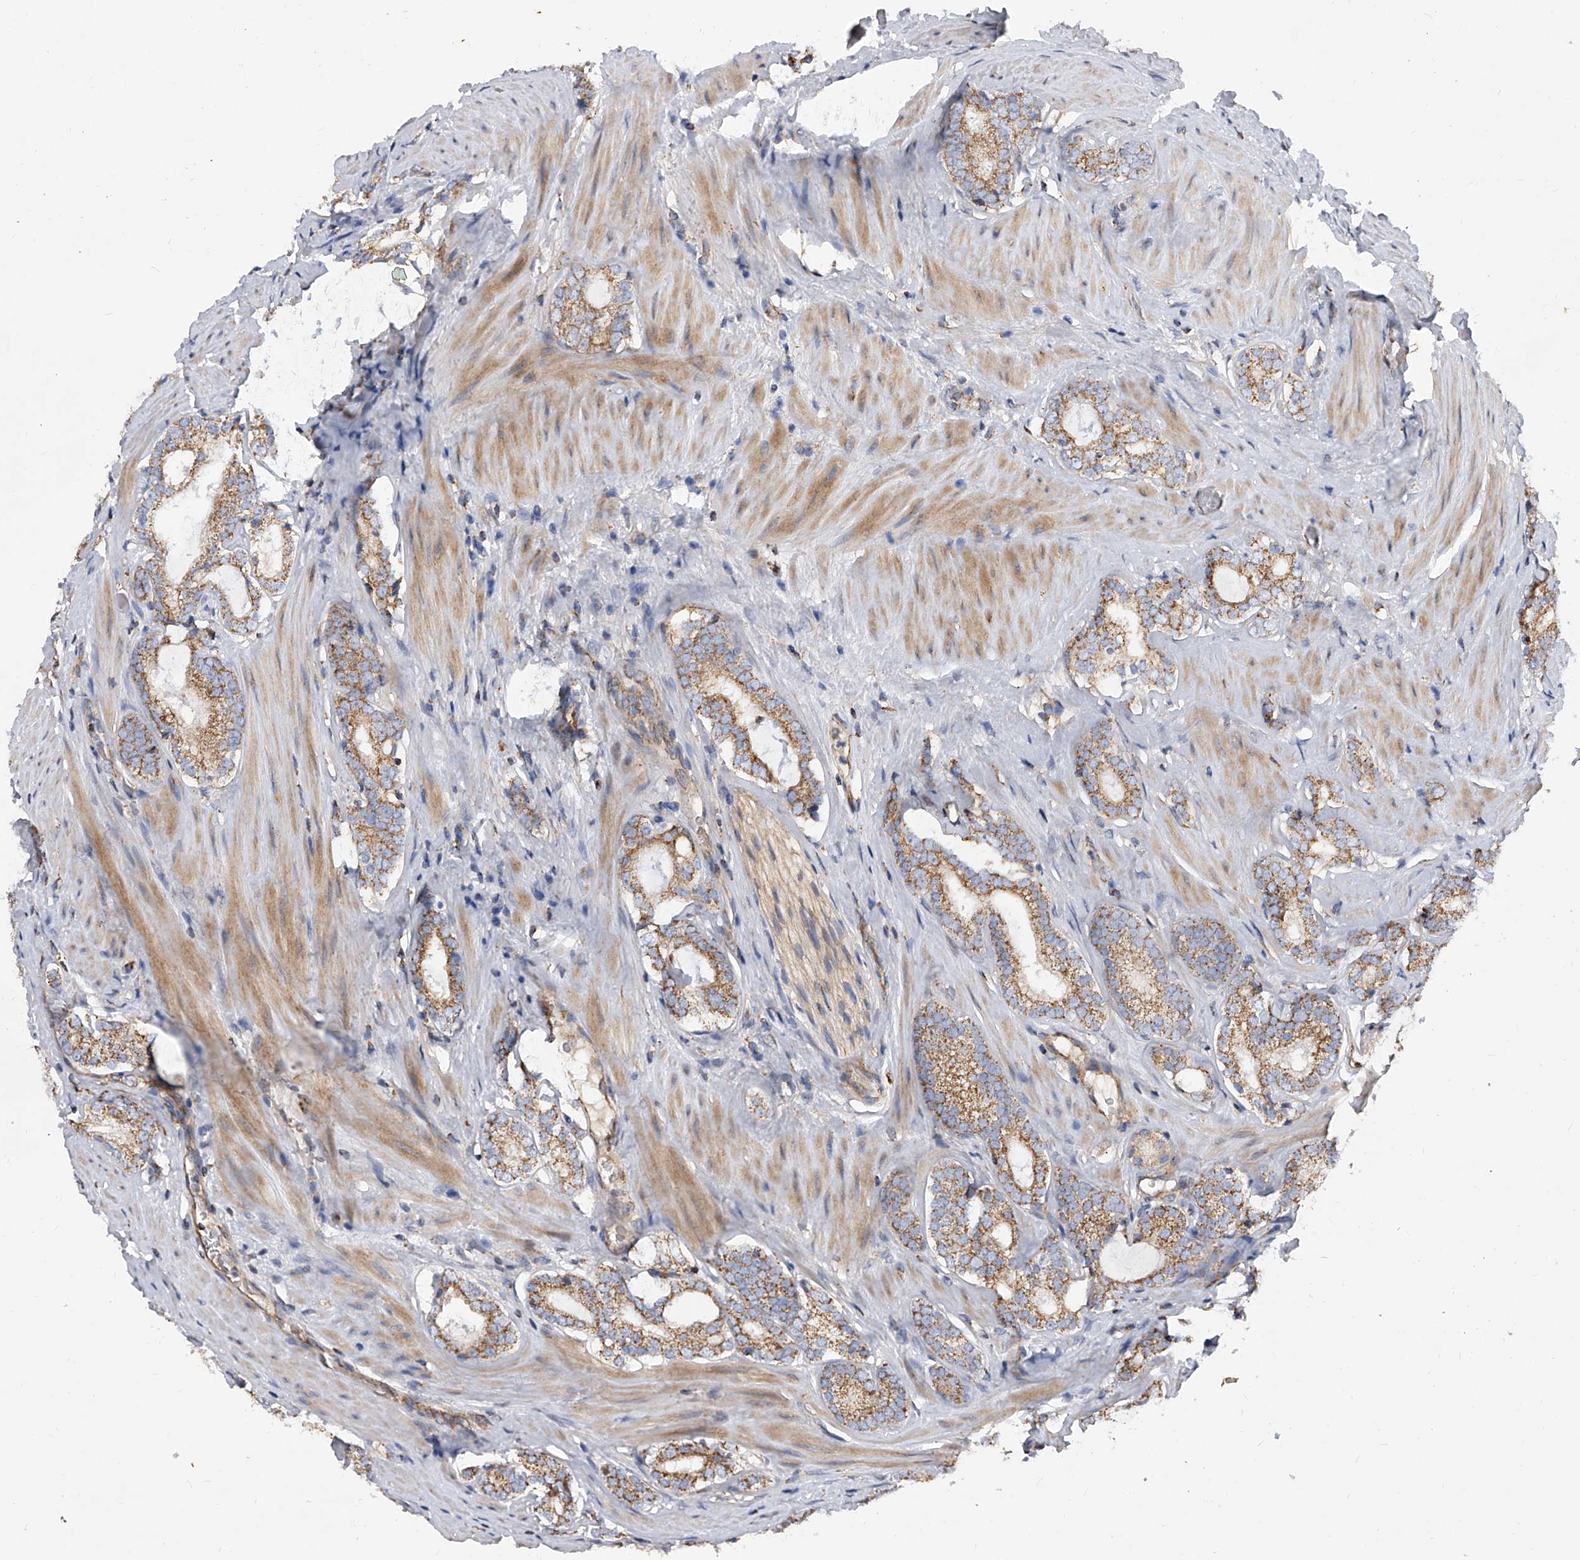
{"staining": {"intensity": "moderate", "quantity": ">75%", "location": "cytoplasmic/membranous"}, "tissue": "prostate cancer", "cell_type": "Tumor cells", "image_type": "cancer", "snomed": [{"axis": "morphology", "description": "Adenocarcinoma, High grade"}, {"axis": "topography", "description": "Prostate"}], "caption": "Protein expression analysis of human prostate cancer reveals moderate cytoplasmic/membranous staining in about >75% of tumor cells. The staining is performed using DAB brown chromogen to label protein expression. The nuclei are counter-stained blue using hematoxylin.", "gene": "PDSS2", "patient": {"sex": "male", "age": 63}}